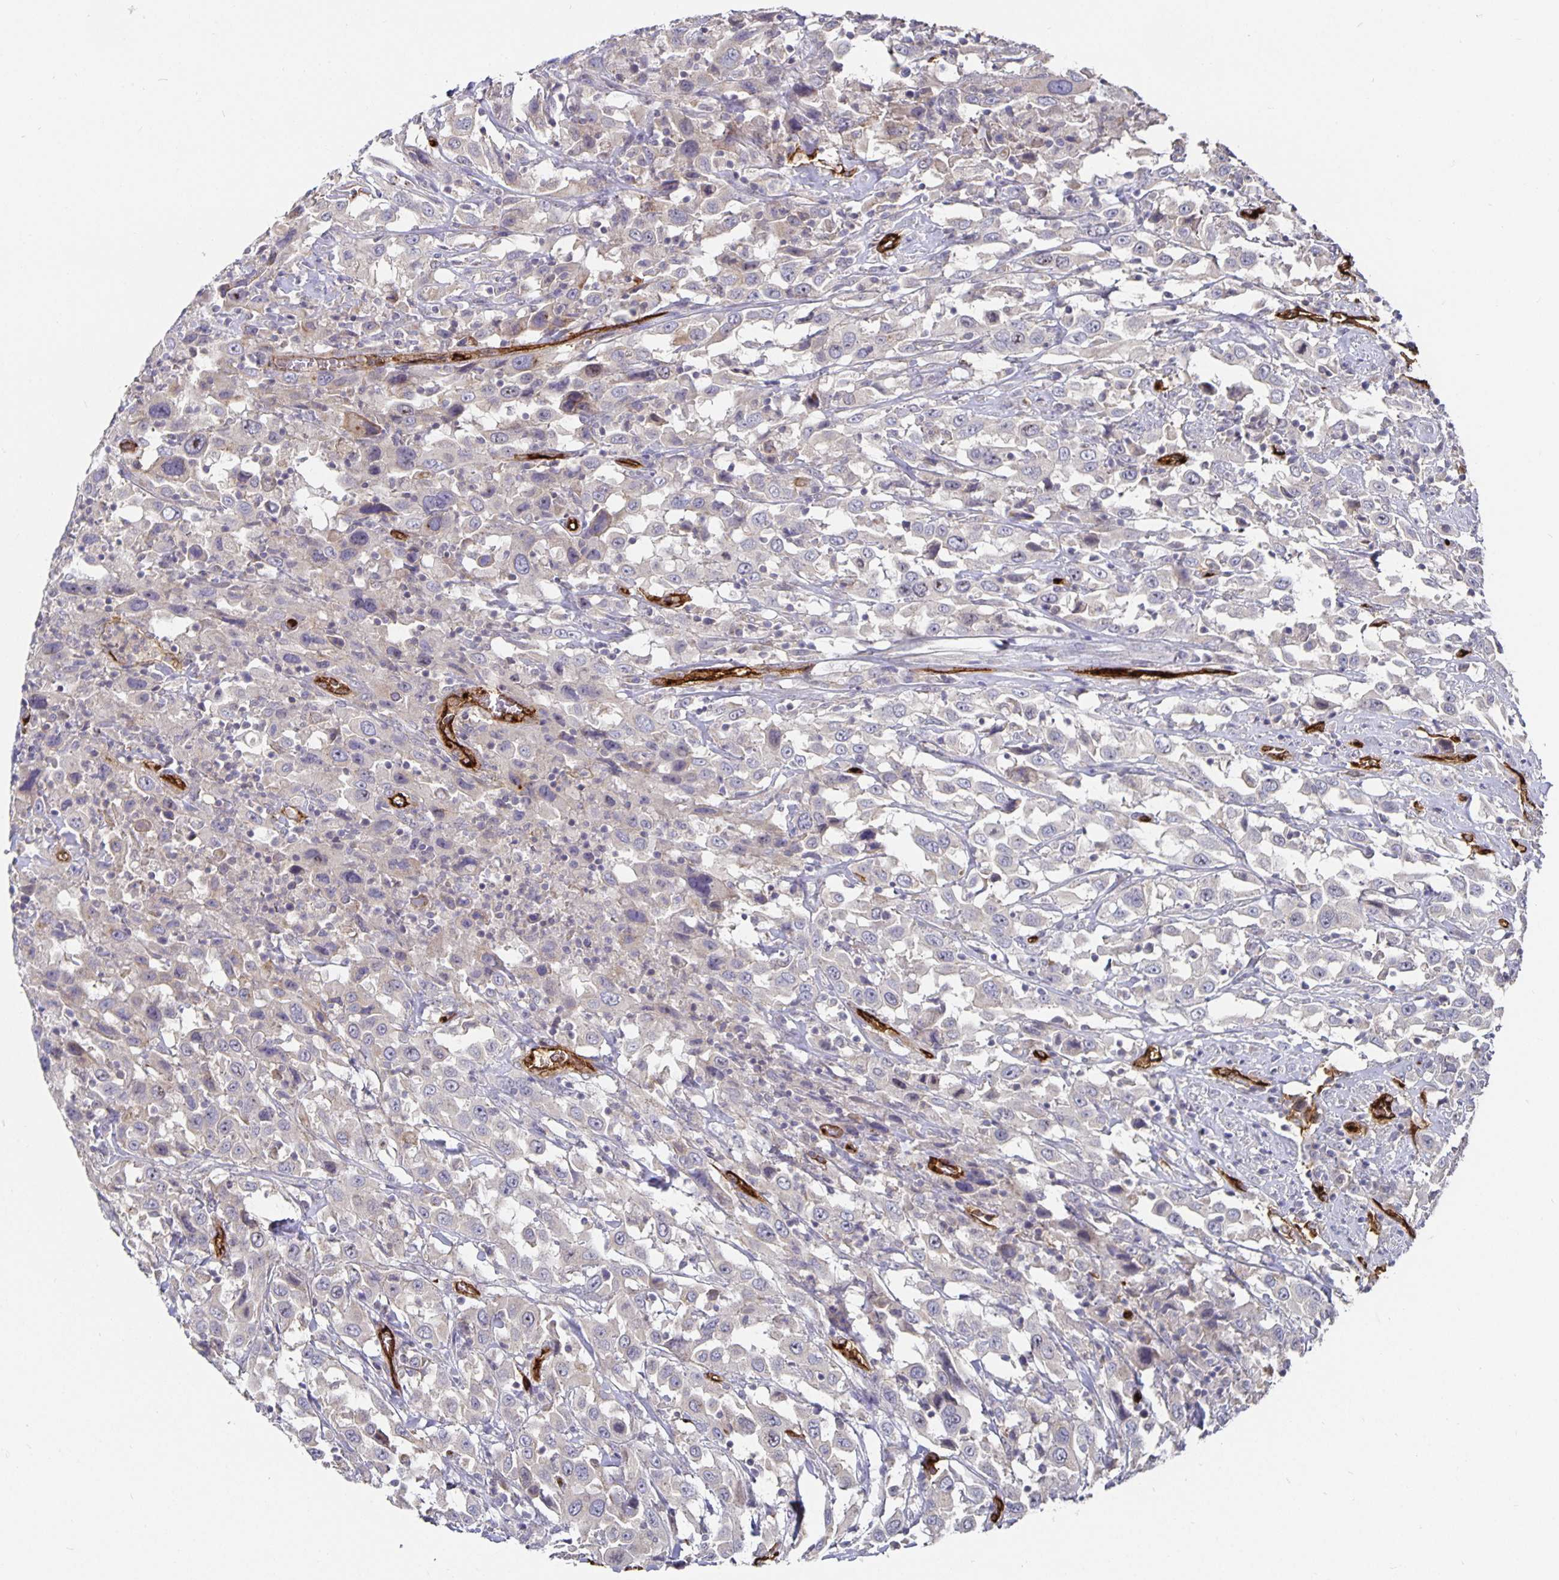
{"staining": {"intensity": "negative", "quantity": "none", "location": "none"}, "tissue": "urothelial cancer", "cell_type": "Tumor cells", "image_type": "cancer", "snomed": [{"axis": "morphology", "description": "Urothelial carcinoma, High grade"}, {"axis": "topography", "description": "Urinary bladder"}], "caption": "Tumor cells show no significant positivity in urothelial cancer.", "gene": "PODXL", "patient": {"sex": "male", "age": 61}}